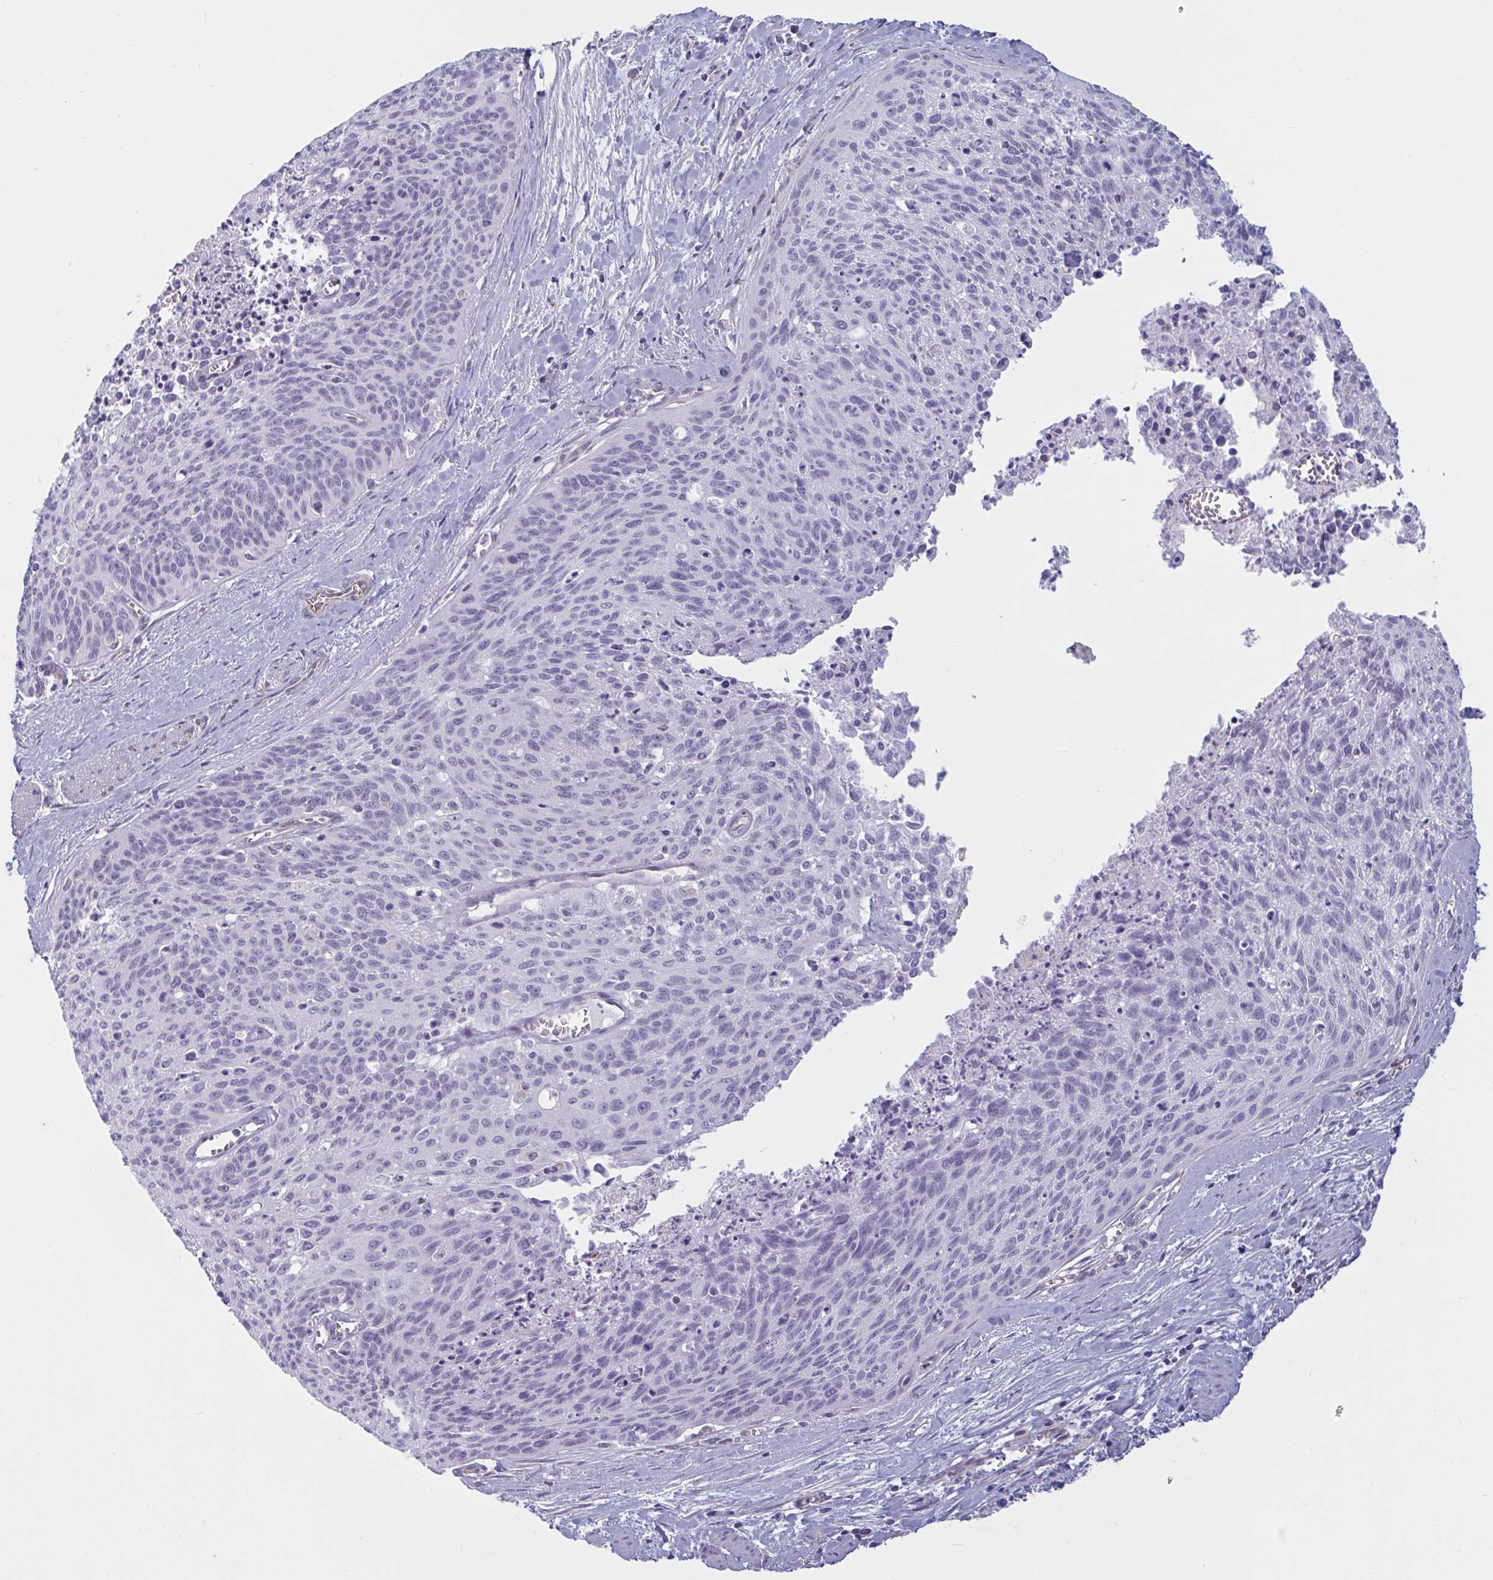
{"staining": {"intensity": "negative", "quantity": "none", "location": "none"}, "tissue": "cervical cancer", "cell_type": "Tumor cells", "image_type": "cancer", "snomed": [{"axis": "morphology", "description": "Squamous cell carcinoma, NOS"}, {"axis": "topography", "description": "Cervix"}], "caption": "Tumor cells show no significant protein positivity in cervical cancer.", "gene": "OR1L3", "patient": {"sex": "female", "age": 55}}